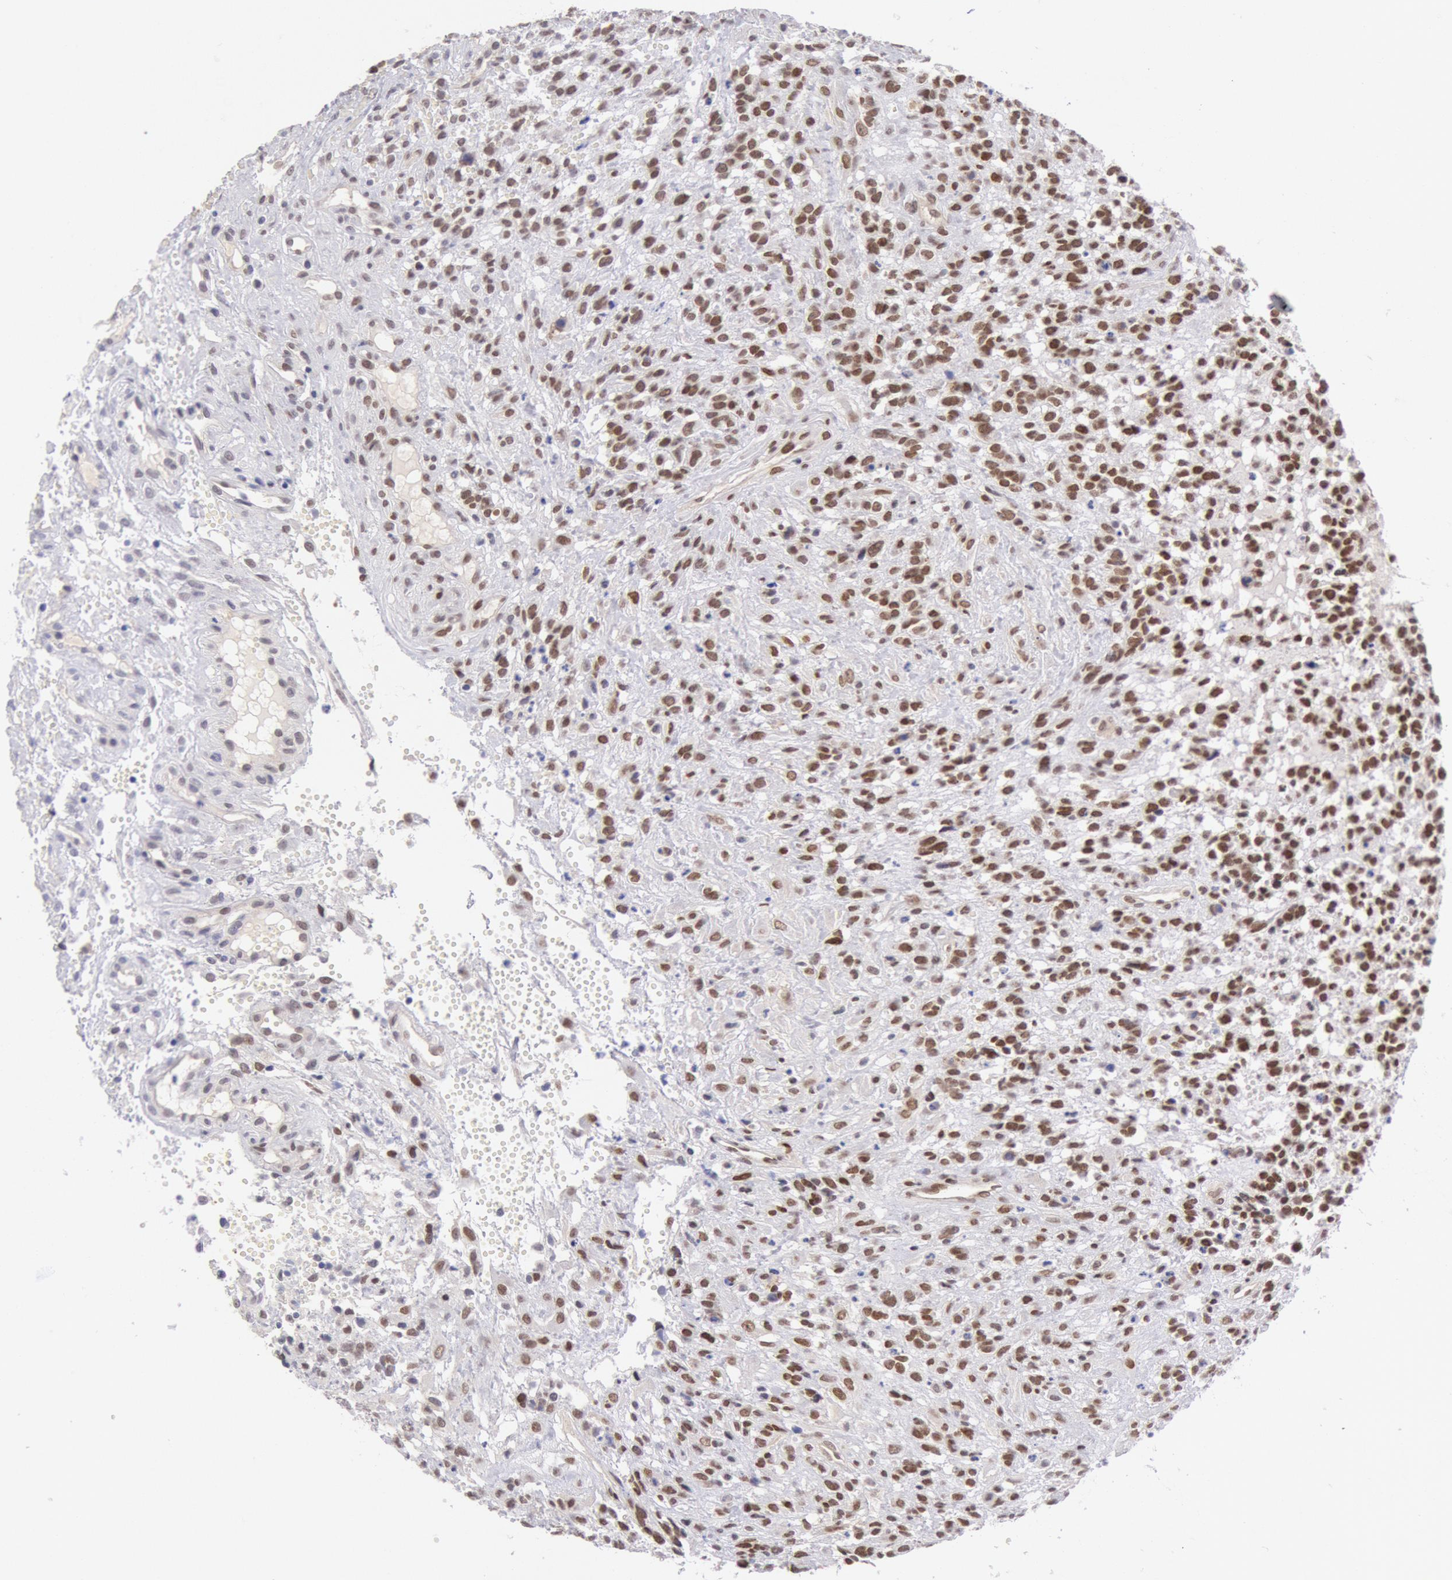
{"staining": {"intensity": "moderate", "quantity": ">75%", "location": "nuclear"}, "tissue": "glioma", "cell_type": "Tumor cells", "image_type": "cancer", "snomed": [{"axis": "morphology", "description": "Glioma, malignant, High grade"}, {"axis": "topography", "description": "Brain"}], "caption": "Immunohistochemistry (IHC) of human malignant high-grade glioma shows medium levels of moderate nuclear expression in approximately >75% of tumor cells.", "gene": "CDKN2B", "patient": {"sex": "male", "age": 66}}